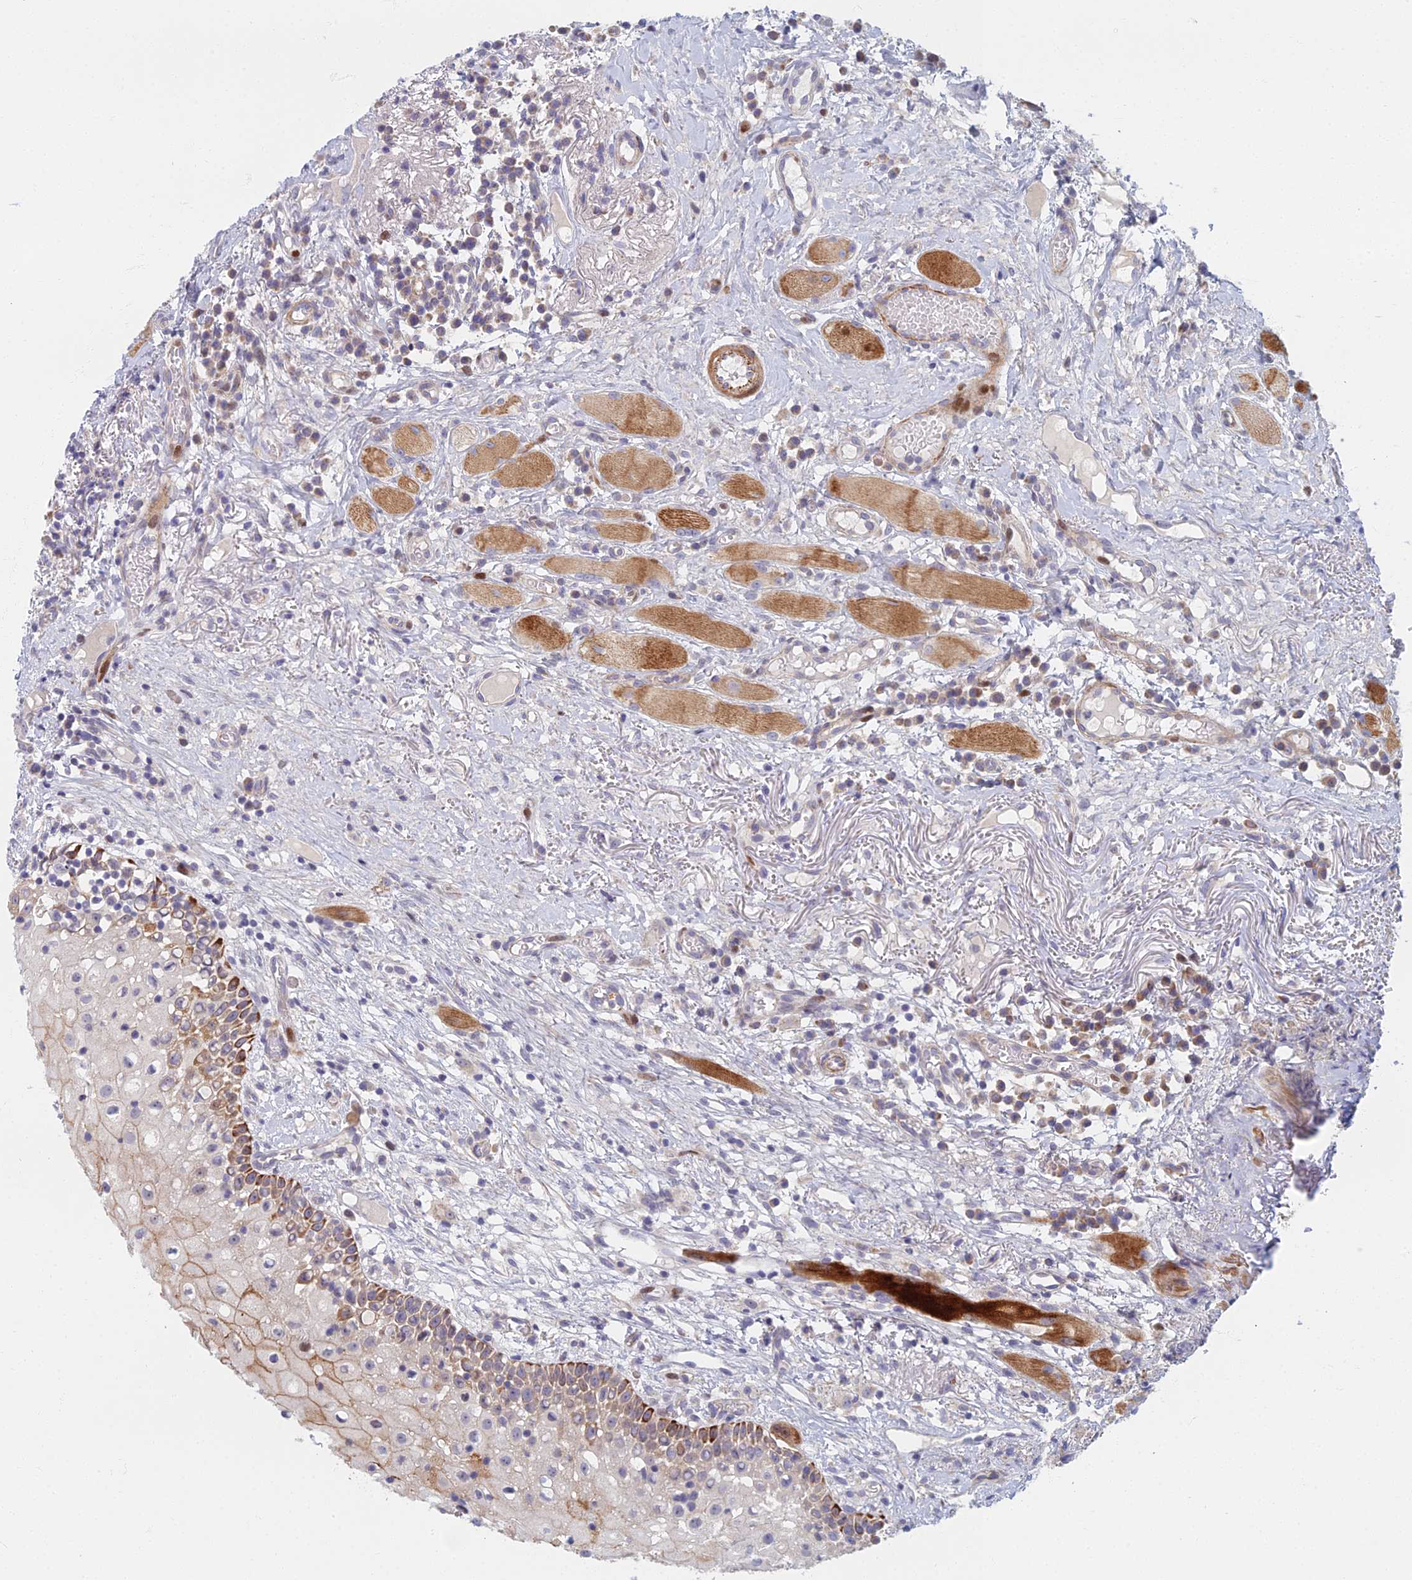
{"staining": {"intensity": "strong", "quantity": ">75%", "location": "cytoplasmic/membranous"}, "tissue": "oral mucosa", "cell_type": "Squamous epithelial cells", "image_type": "normal", "snomed": [{"axis": "morphology", "description": "Normal tissue, NOS"}, {"axis": "topography", "description": "Oral tissue"}], "caption": "Immunohistochemical staining of benign oral mucosa shows strong cytoplasmic/membranous protein staining in about >75% of squamous epithelial cells. Nuclei are stained in blue.", "gene": "C15orf40", "patient": {"sex": "female", "age": 69}}